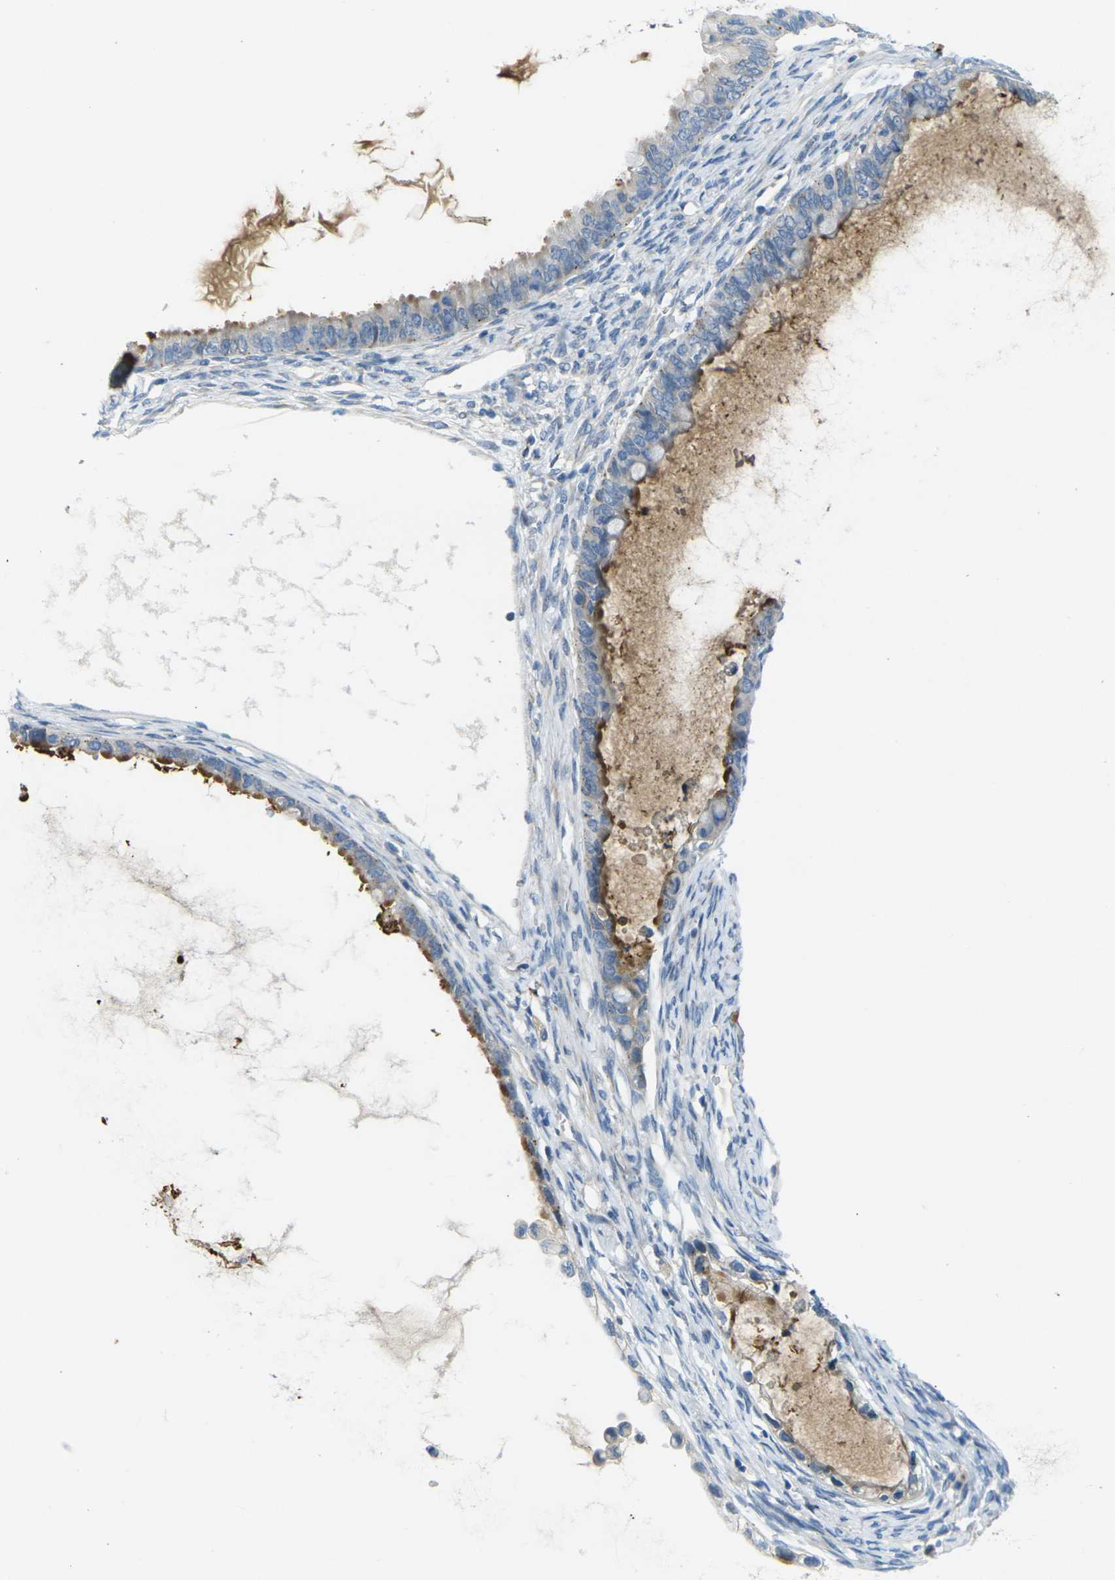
{"staining": {"intensity": "moderate", "quantity": "25%-75%", "location": "cytoplasmic/membranous"}, "tissue": "ovarian cancer", "cell_type": "Tumor cells", "image_type": "cancer", "snomed": [{"axis": "morphology", "description": "Cystadenocarcinoma, mucinous, NOS"}, {"axis": "topography", "description": "Ovary"}], "caption": "Immunohistochemistry (IHC) of human ovarian mucinous cystadenocarcinoma reveals medium levels of moderate cytoplasmic/membranous positivity in approximately 25%-75% of tumor cells.", "gene": "CYP2C8", "patient": {"sex": "female", "age": 80}}